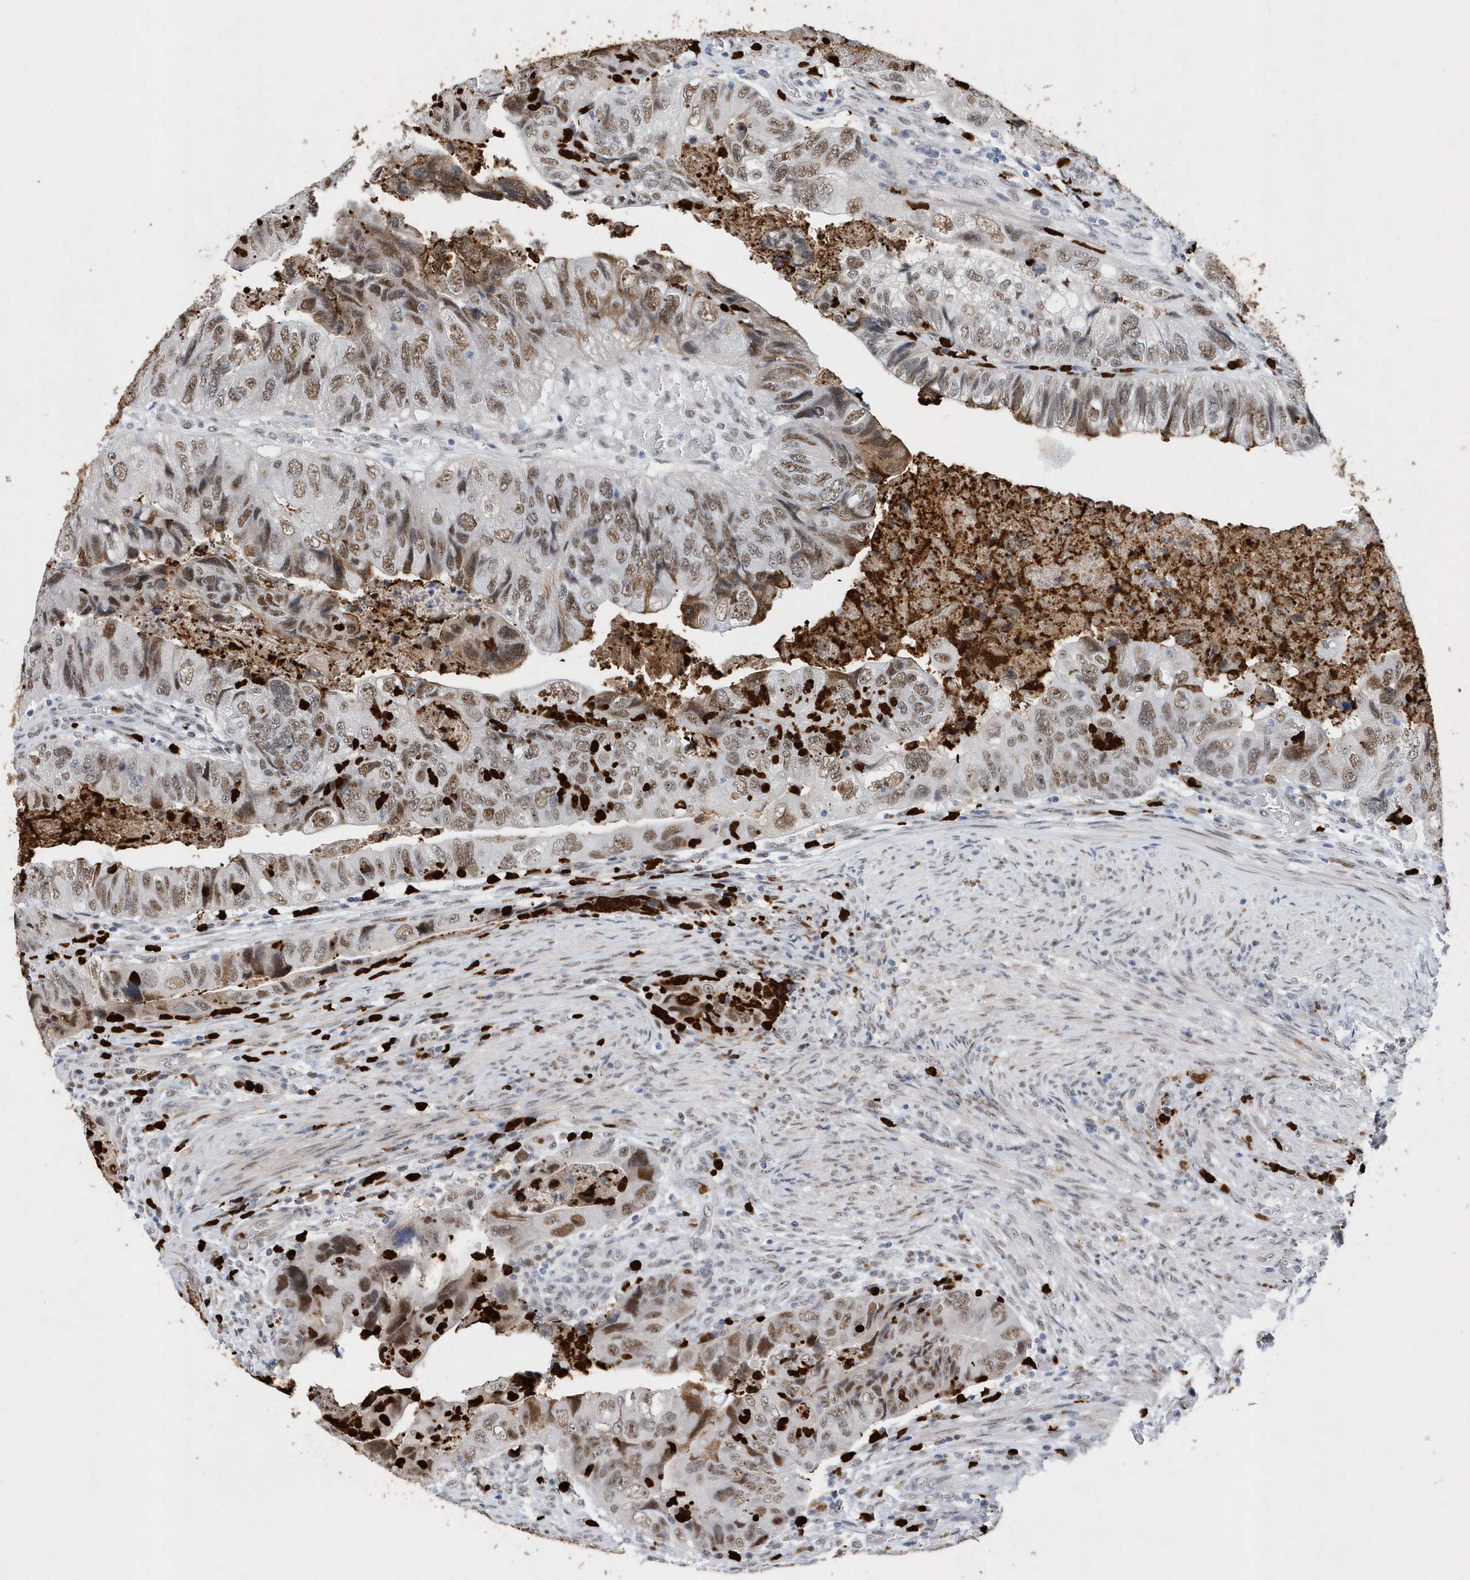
{"staining": {"intensity": "moderate", "quantity": ">75%", "location": "nuclear"}, "tissue": "colorectal cancer", "cell_type": "Tumor cells", "image_type": "cancer", "snomed": [{"axis": "morphology", "description": "Adenocarcinoma, NOS"}, {"axis": "topography", "description": "Rectum"}], "caption": "An IHC histopathology image of neoplastic tissue is shown. Protein staining in brown highlights moderate nuclear positivity in adenocarcinoma (colorectal) within tumor cells.", "gene": "RPP30", "patient": {"sex": "male", "age": 63}}